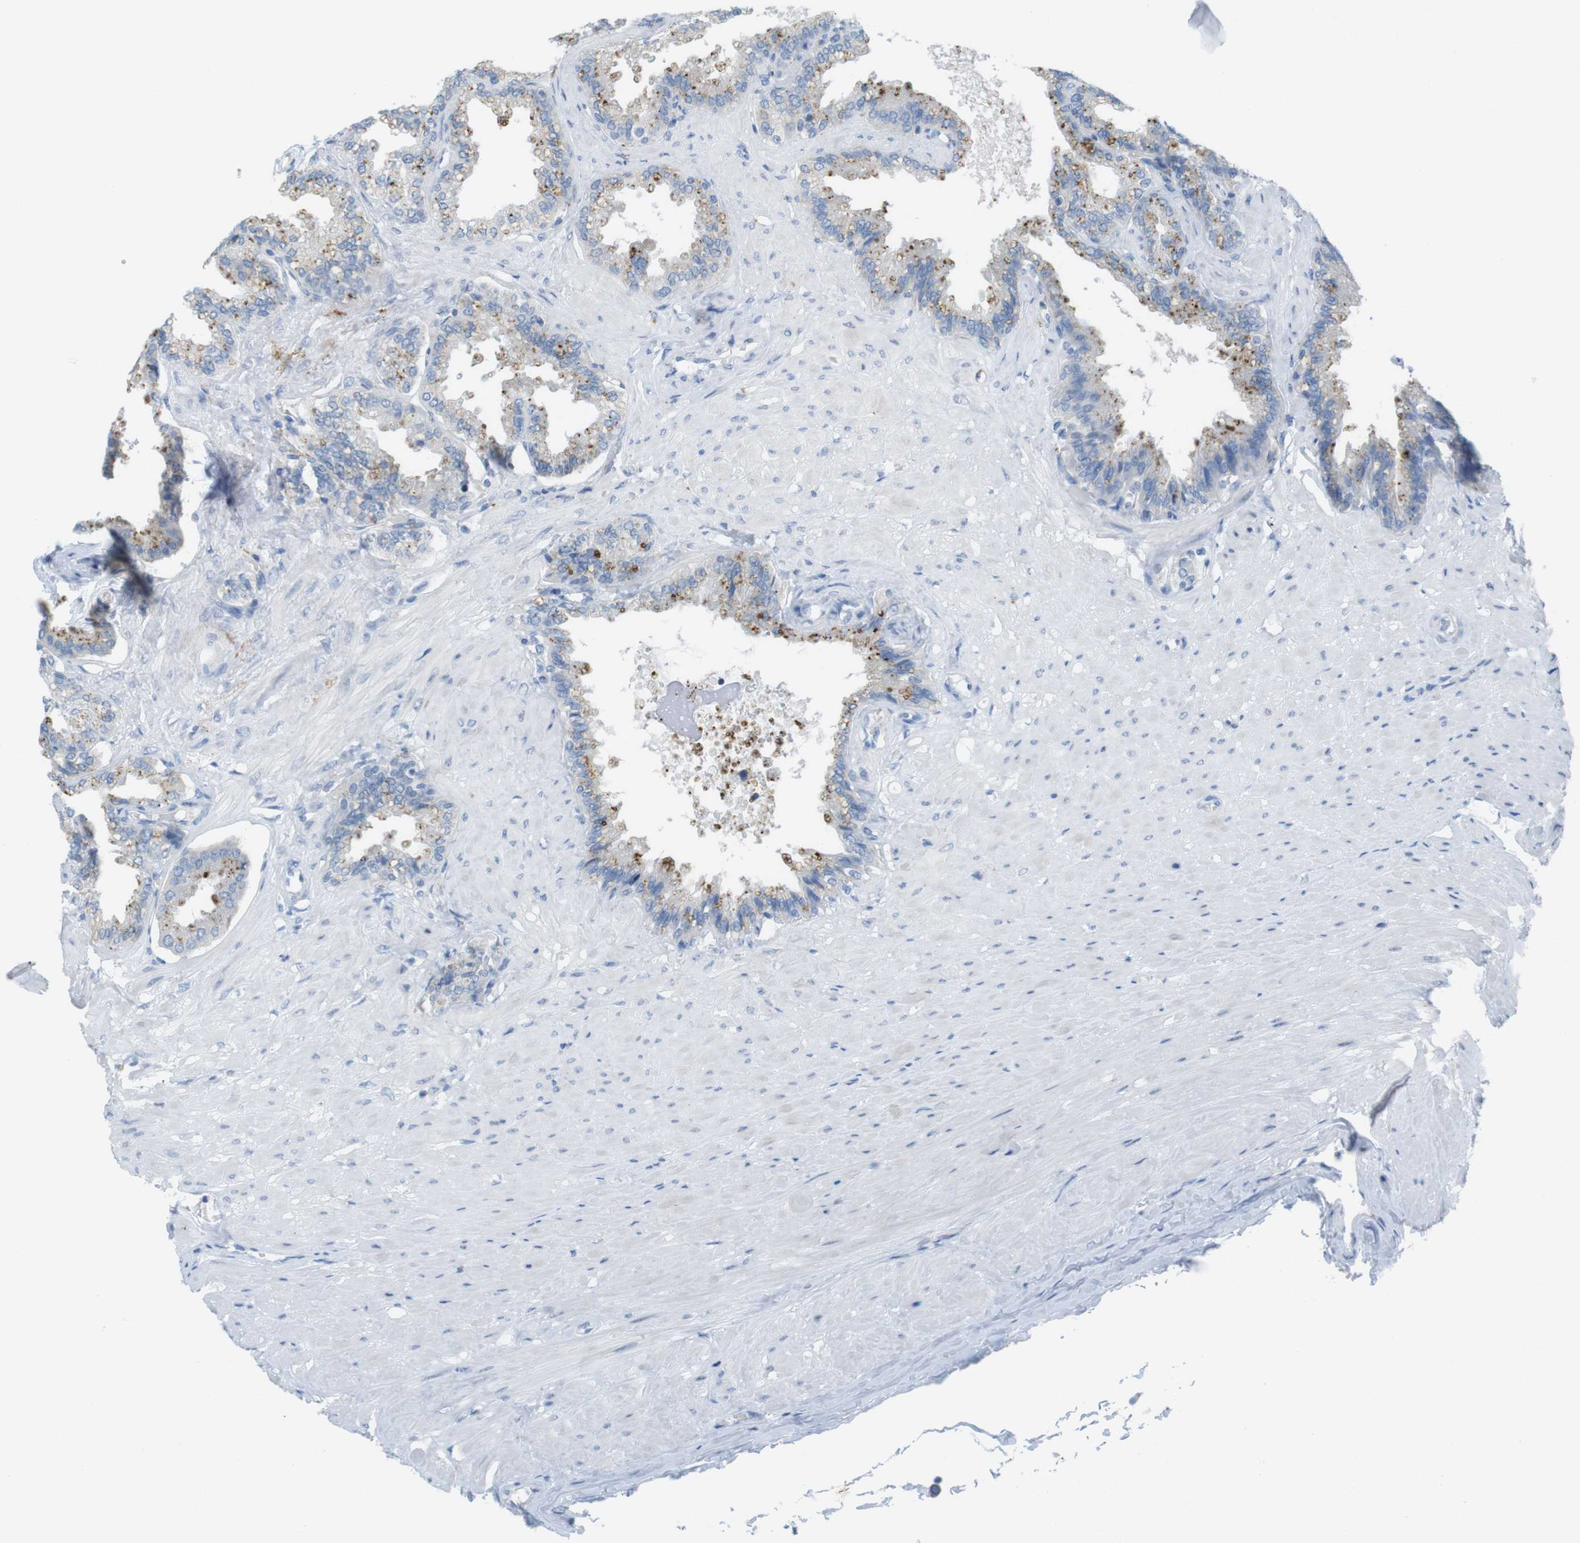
{"staining": {"intensity": "weak", "quantity": "<25%", "location": "cytoplasmic/membranous"}, "tissue": "seminal vesicle", "cell_type": "Glandular cells", "image_type": "normal", "snomed": [{"axis": "morphology", "description": "Normal tissue, NOS"}, {"axis": "topography", "description": "Seminal veicle"}], "caption": "High magnification brightfield microscopy of normal seminal vesicle stained with DAB (3,3'-diaminobenzidine) (brown) and counterstained with hematoxylin (blue): glandular cells show no significant expression.", "gene": "YIPF1", "patient": {"sex": "male", "age": 46}}